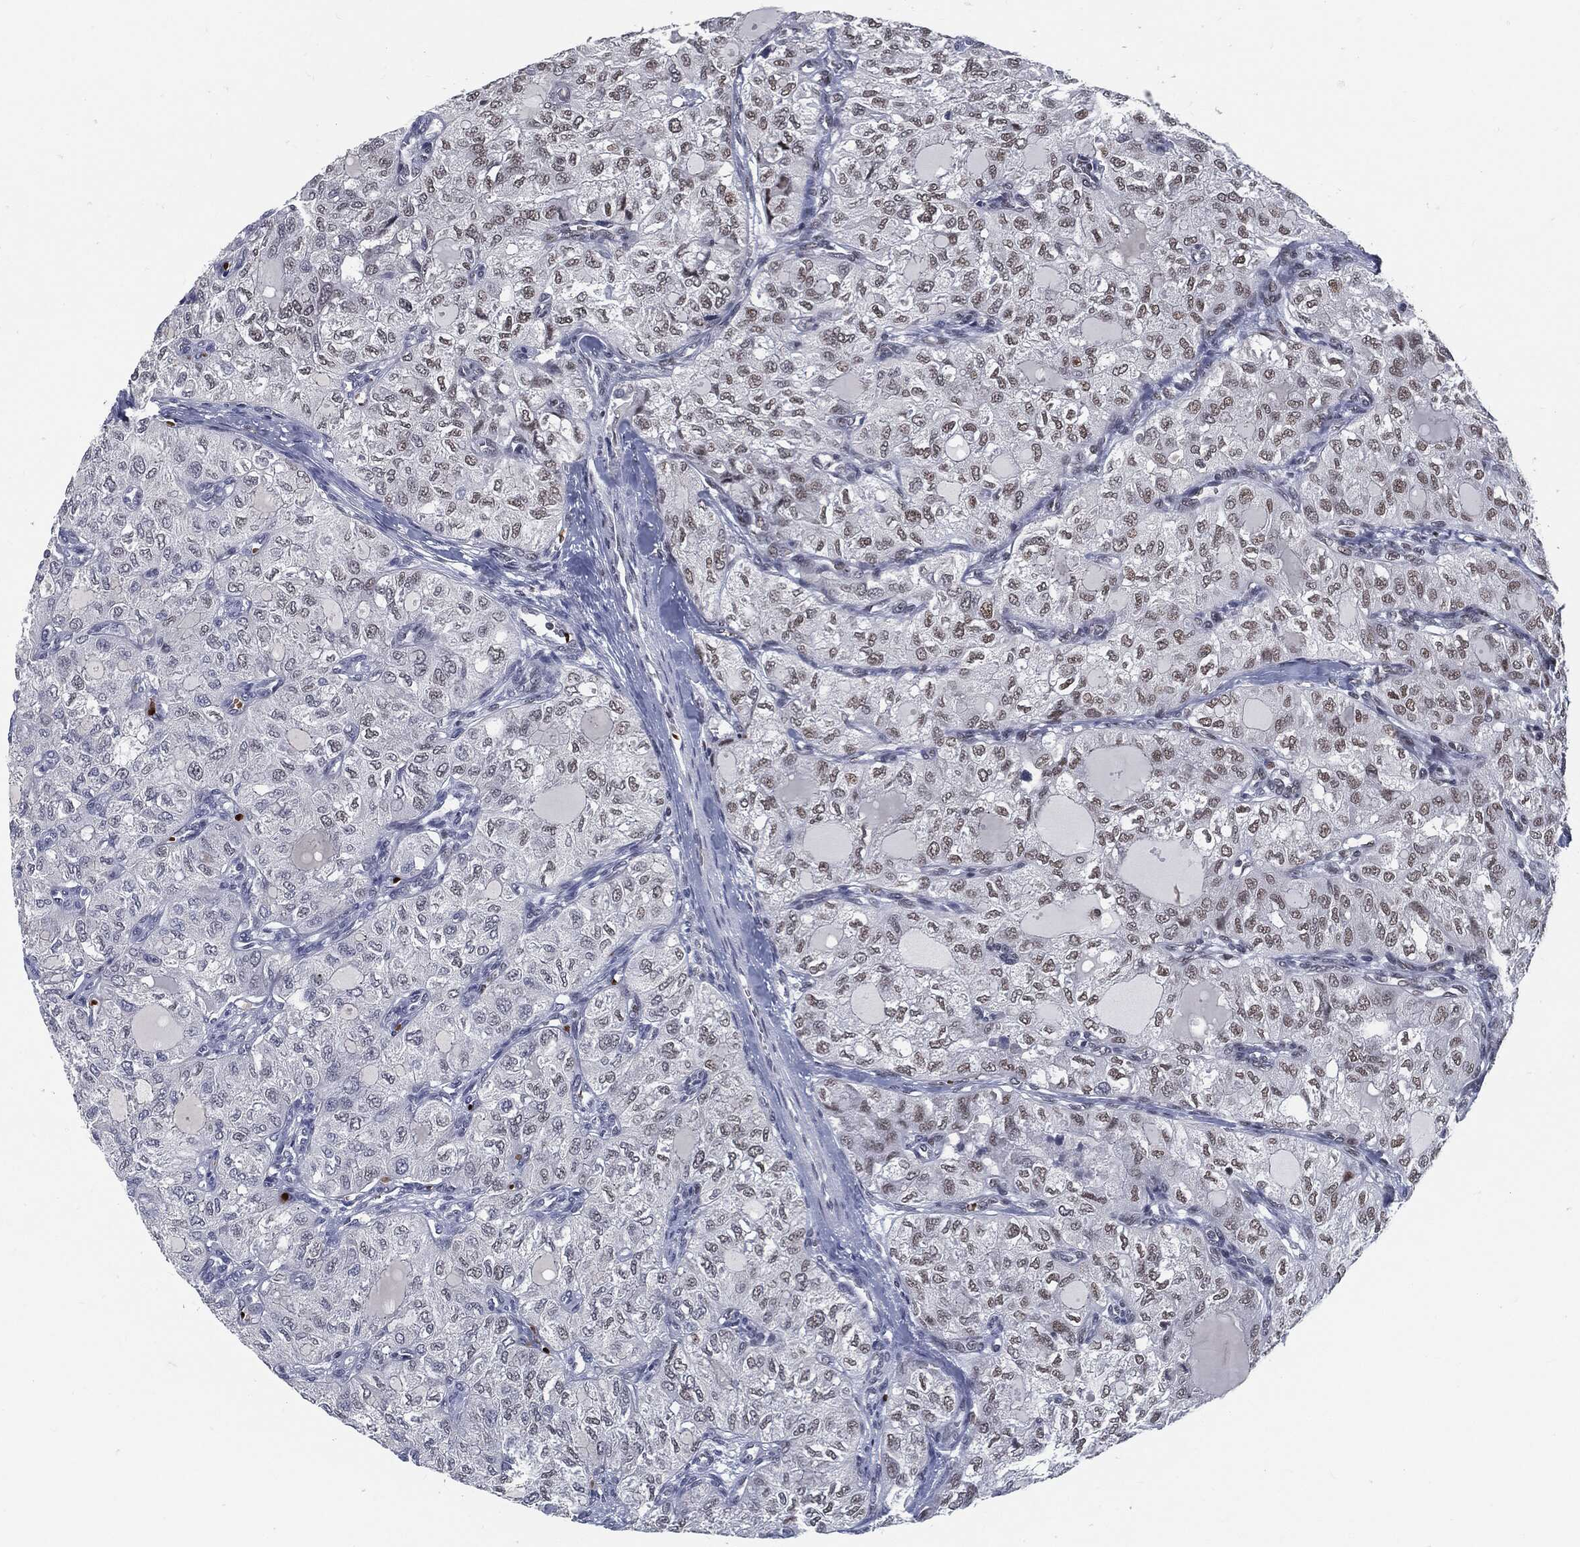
{"staining": {"intensity": "weak", "quantity": "<25%", "location": "nuclear"}, "tissue": "thyroid cancer", "cell_type": "Tumor cells", "image_type": "cancer", "snomed": [{"axis": "morphology", "description": "Follicular adenoma carcinoma, NOS"}, {"axis": "topography", "description": "Thyroid gland"}], "caption": "High power microscopy micrograph of an IHC photomicrograph of follicular adenoma carcinoma (thyroid), revealing no significant positivity in tumor cells.", "gene": "ANXA1", "patient": {"sex": "male", "age": 75}}